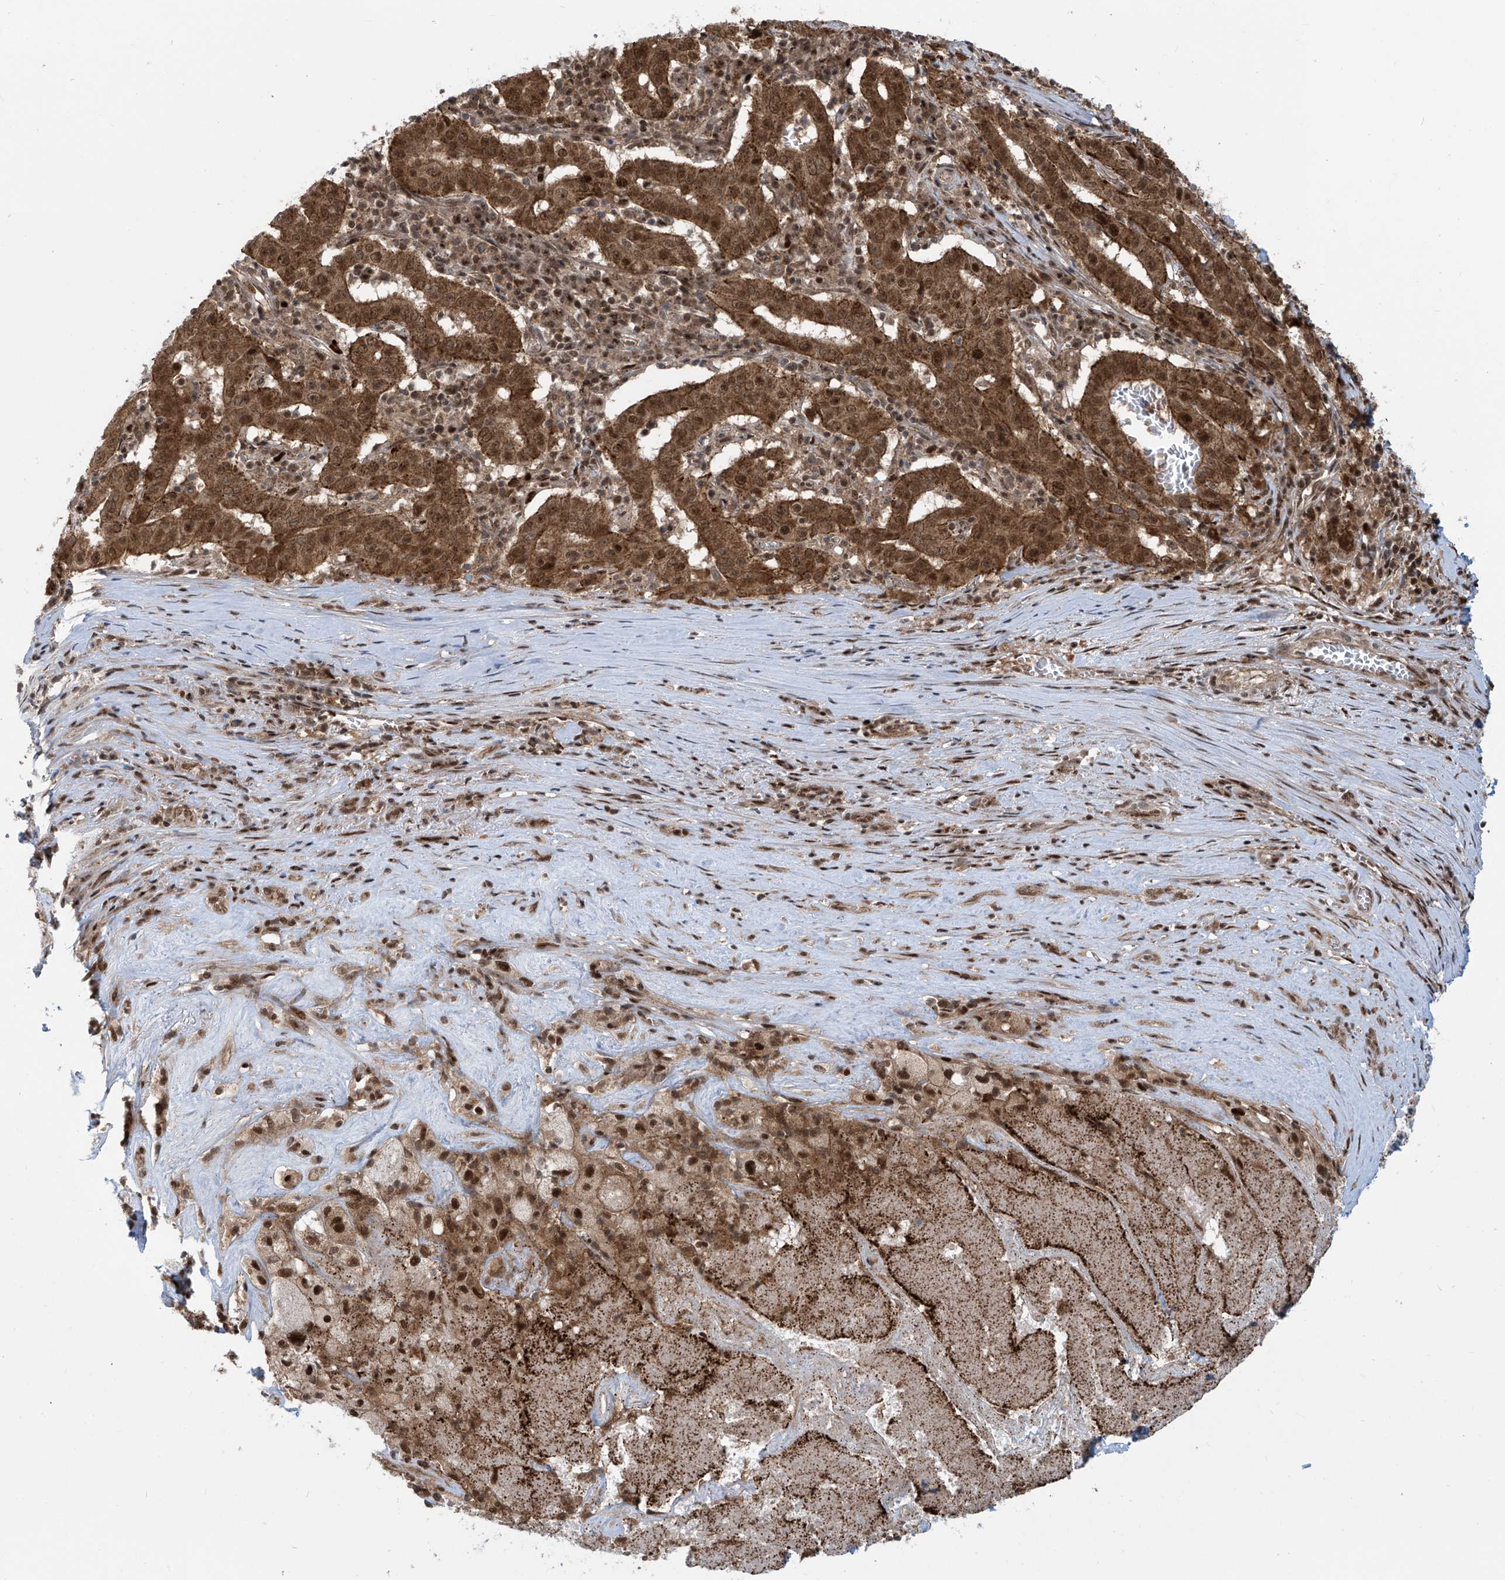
{"staining": {"intensity": "strong", "quantity": ">75%", "location": "cytoplasmic/membranous,nuclear"}, "tissue": "pancreatic cancer", "cell_type": "Tumor cells", "image_type": "cancer", "snomed": [{"axis": "morphology", "description": "Adenocarcinoma, NOS"}, {"axis": "topography", "description": "Pancreas"}], "caption": "A high amount of strong cytoplasmic/membranous and nuclear positivity is present in about >75% of tumor cells in pancreatic cancer (adenocarcinoma) tissue.", "gene": "LAGE3", "patient": {"sex": "male", "age": 63}}